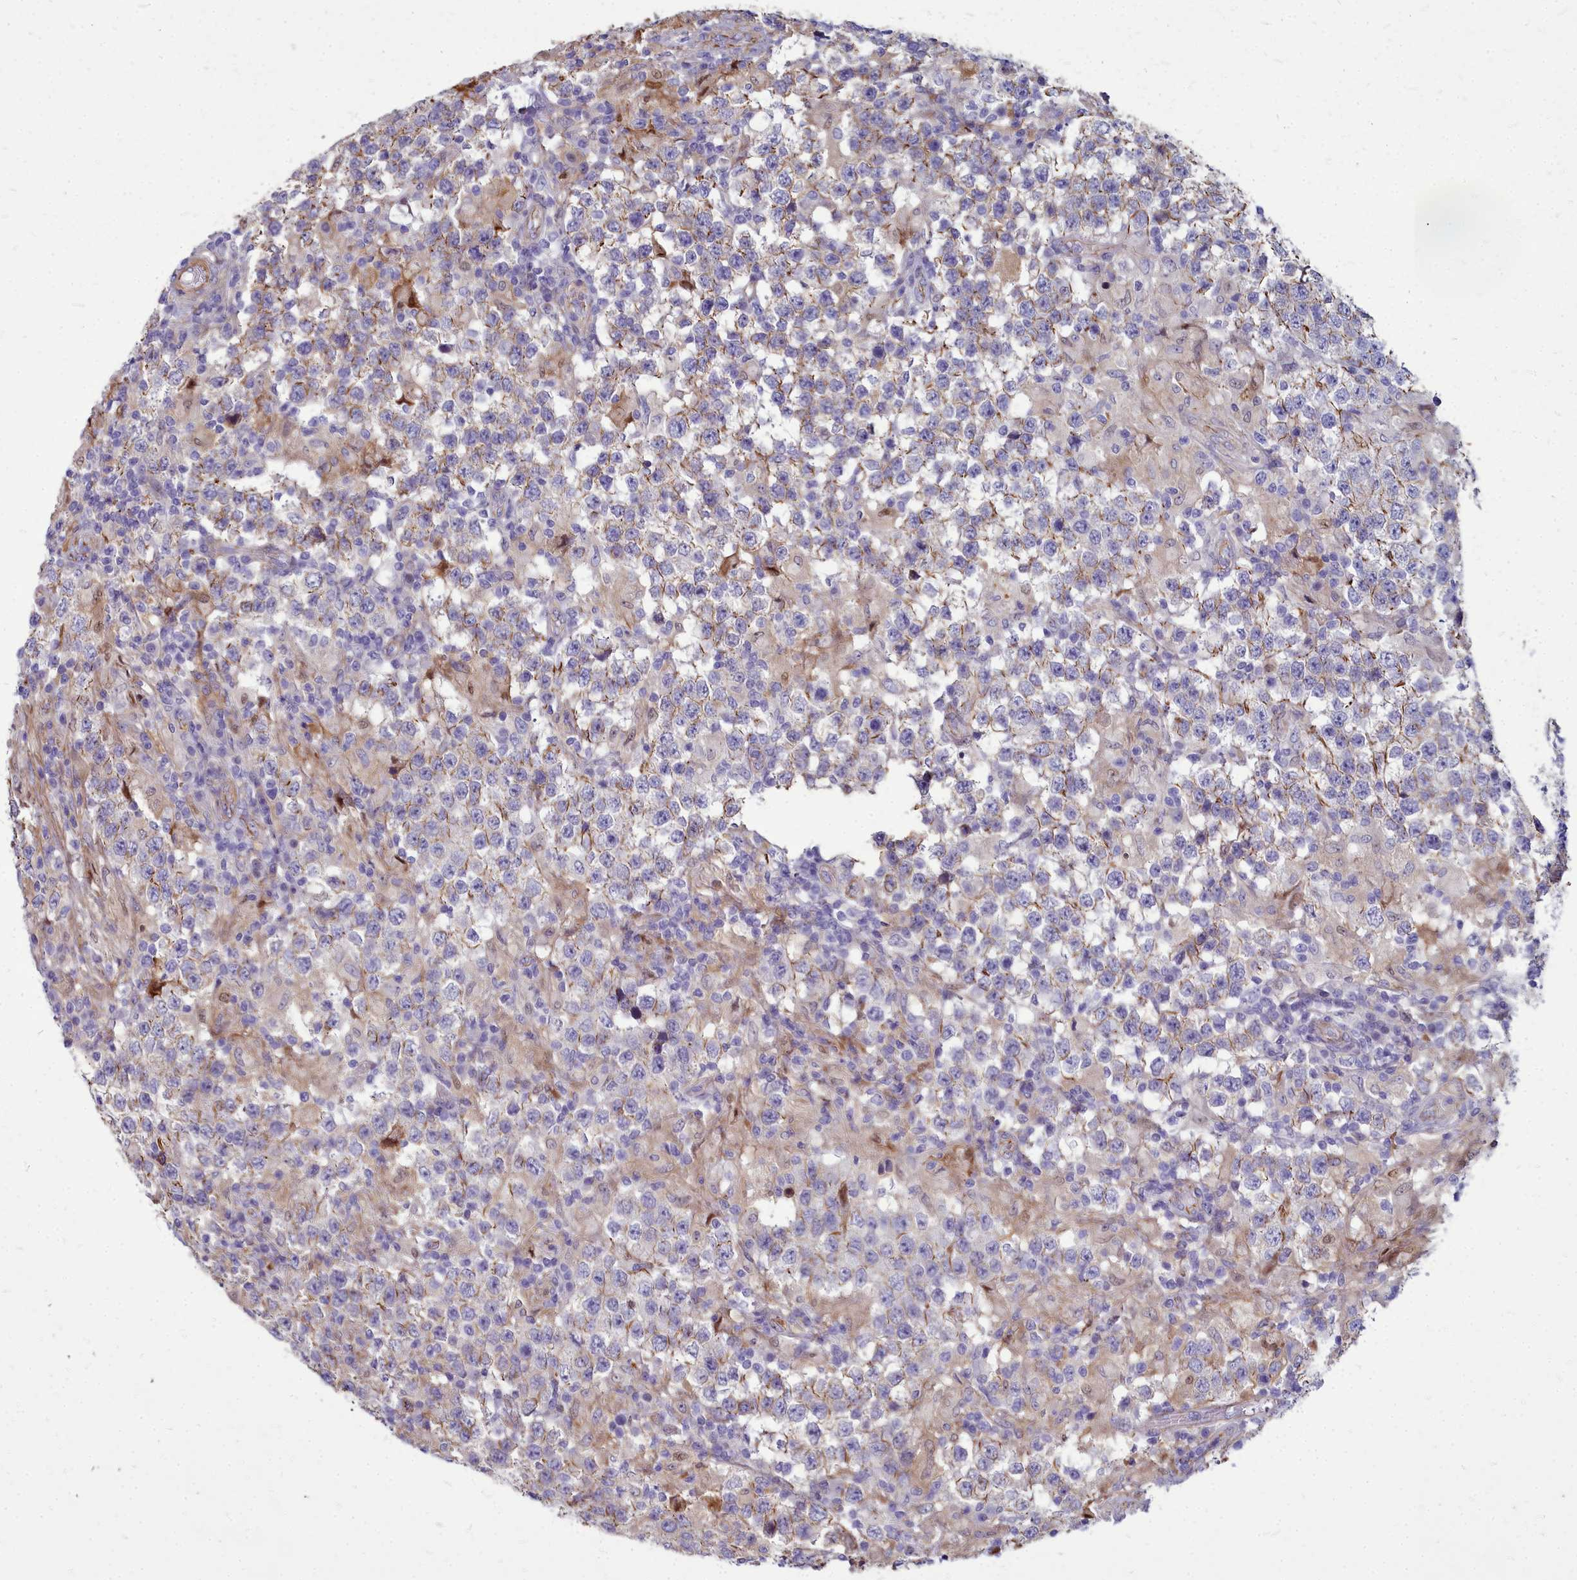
{"staining": {"intensity": "weak", "quantity": "25%-75%", "location": "cytoplasmic/membranous"}, "tissue": "testis cancer", "cell_type": "Tumor cells", "image_type": "cancer", "snomed": [{"axis": "morphology", "description": "Seminoma, NOS"}, {"axis": "morphology", "description": "Carcinoma, Embryonal, NOS"}, {"axis": "topography", "description": "Testis"}], "caption": "Immunohistochemical staining of human embryonal carcinoma (testis) displays weak cytoplasmic/membranous protein expression in about 25%-75% of tumor cells.", "gene": "TTC5", "patient": {"sex": "male", "age": 41}}